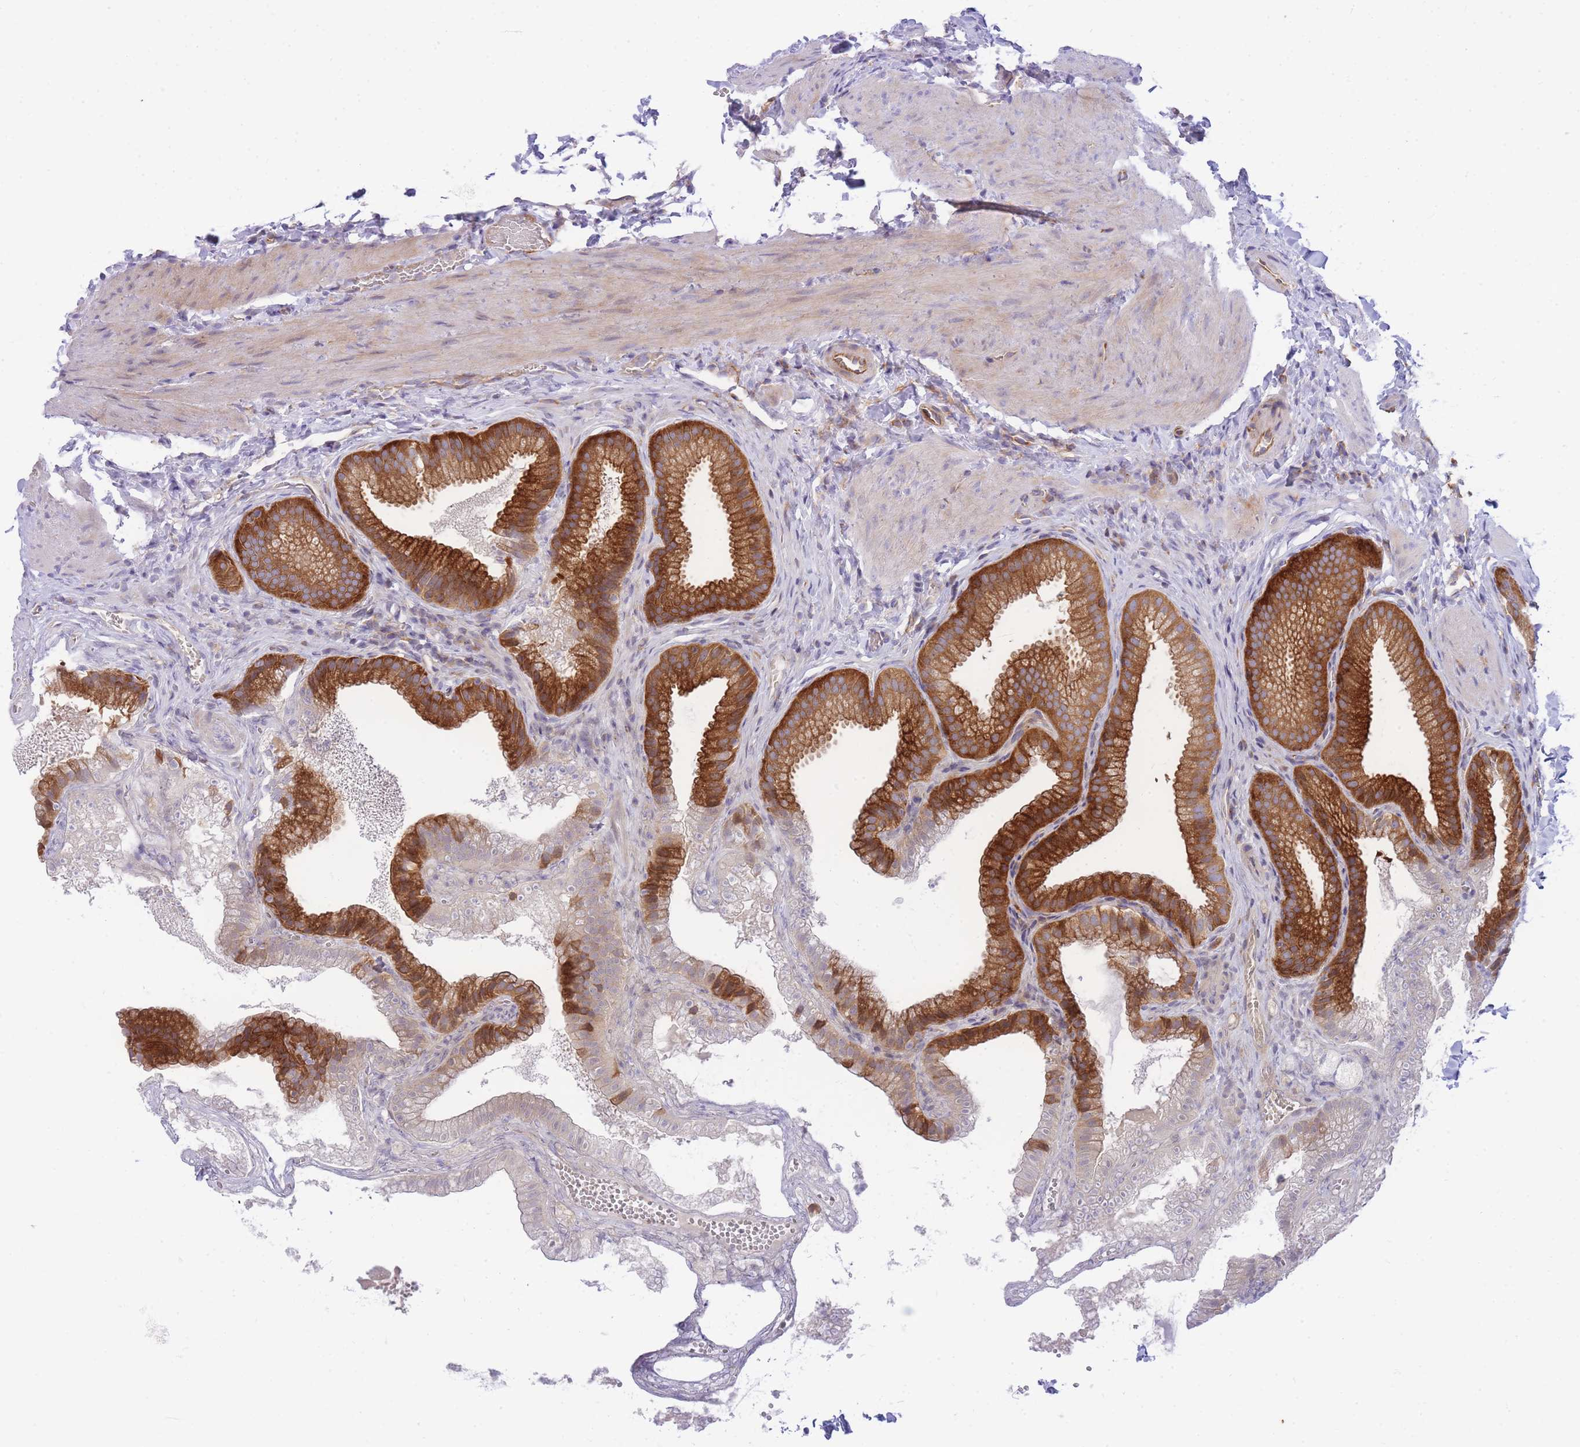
{"staining": {"intensity": "strong", "quantity": ">75%", "location": "cytoplasmic/membranous"}, "tissue": "gallbladder", "cell_type": "Glandular cells", "image_type": "normal", "snomed": [{"axis": "morphology", "description": "Normal tissue, NOS"}, {"axis": "topography", "description": "Gallbladder"}], "caption": "DAB (3,3'-diaminobenzidine) immunohistochemical staining of normal gallbladder displays strong cytoplasmic/membranous protein positivity in approximately >75% of glandular cells. The protein of interest is stained brown, and the nuclei are stained in blue (DAB IHC with brightfield microscopy, high magnification).", "gene": "FBN3", "patient": {"sex": "male", "age": 38}}